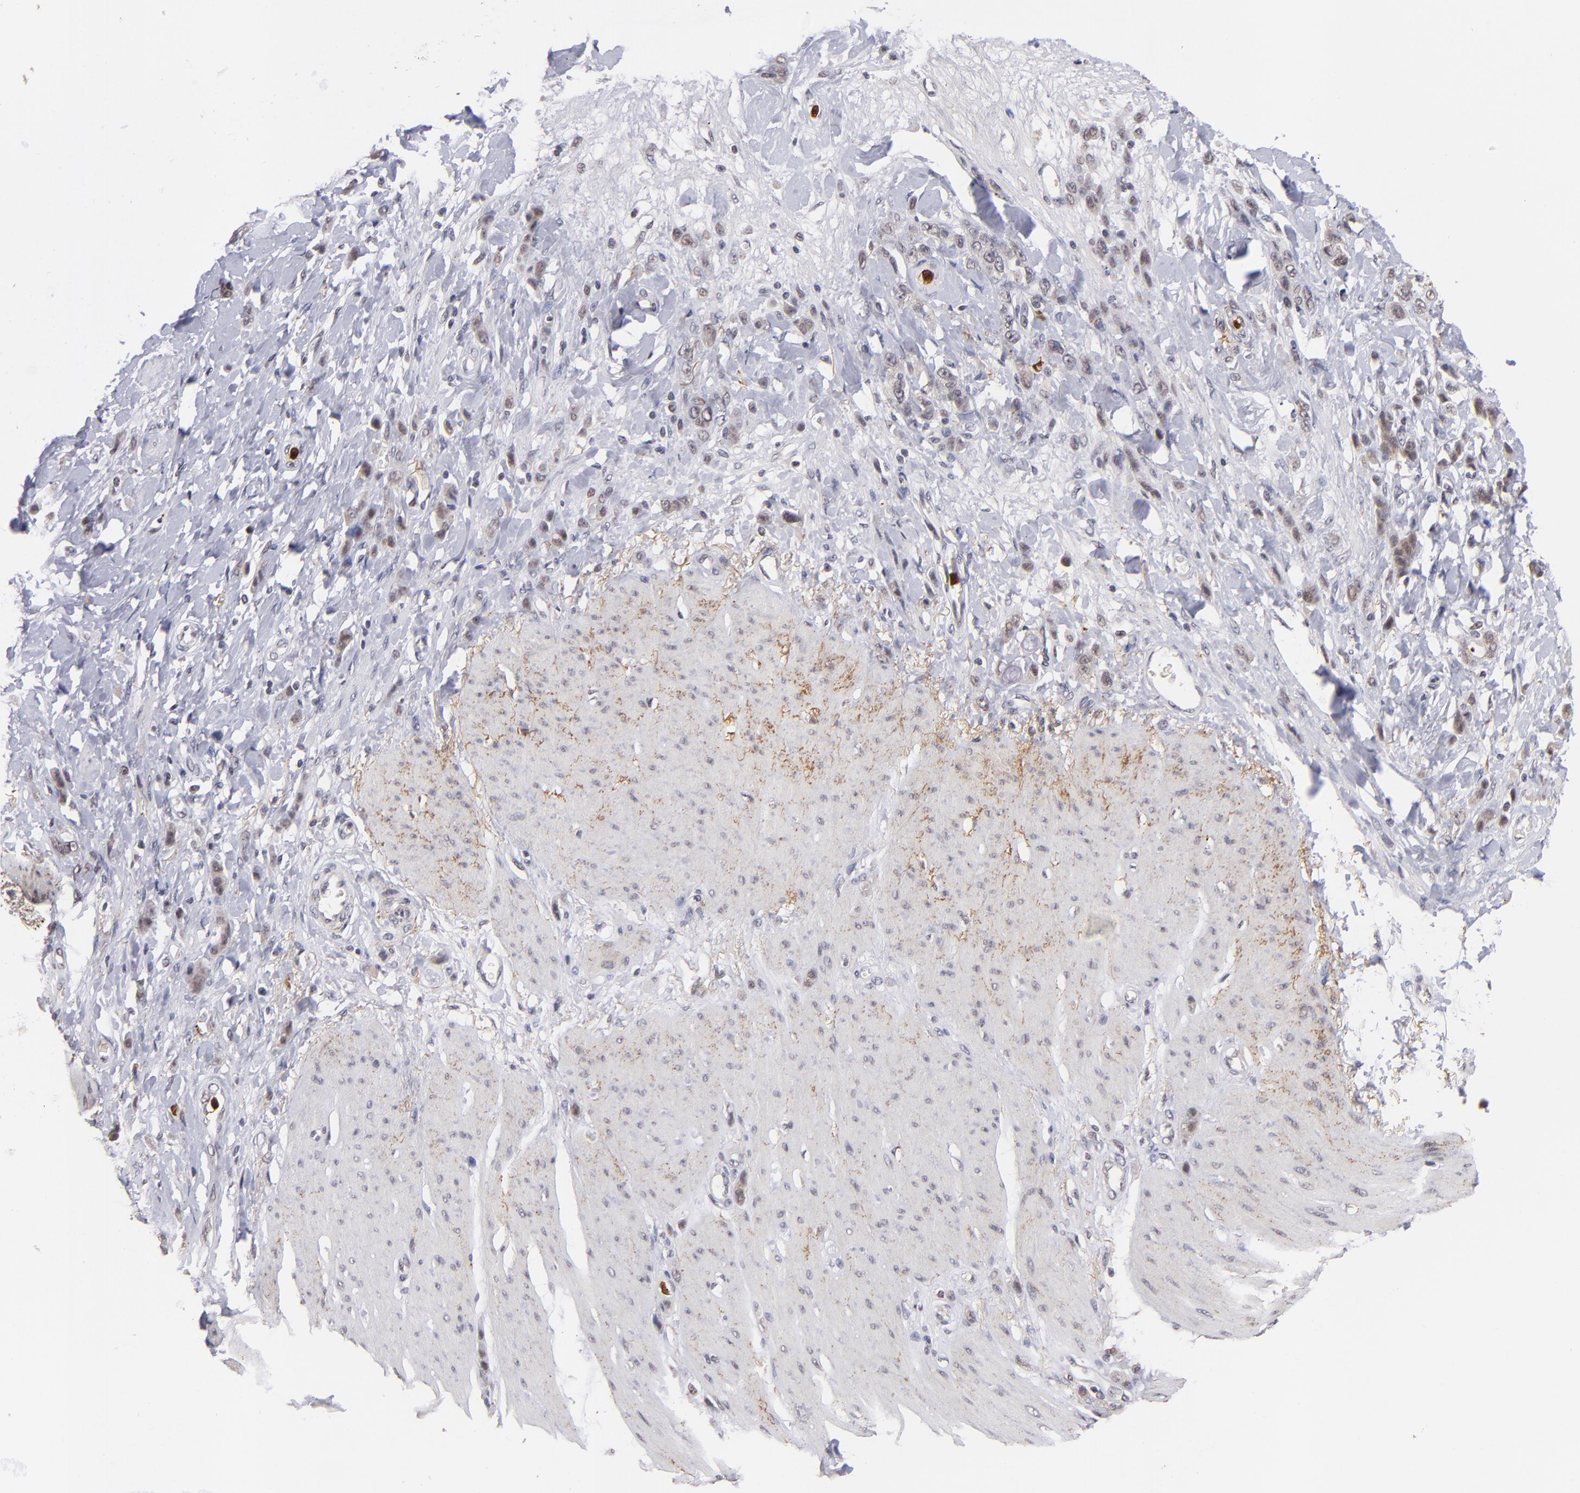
{"staining": {"intensity": "weak", "quantity": "<25%", "location": "nuclear"}, "tissue": "stomach cancer", "cell_type": "Tumor cells", "image_type": "cancer", "snomed": [{"axis": "morphology", "description": "Normal tissue, NOS"}, {"axis": "morphology", "description": "Adenocarcinoma, NOS"}, {"axis": "topography", "description": "Stomach"}], "caption": "Immunohistochemistry (IHC) photomicrograph of neoplastic tissue: human adenocarcinoma (stomach) stained with DAB (3,3'-diaminobenzidine) exhibits no significant protein expression in tumor cells.", "gene": "RXRG", "patient": {"sex": "male", "age": 82}}